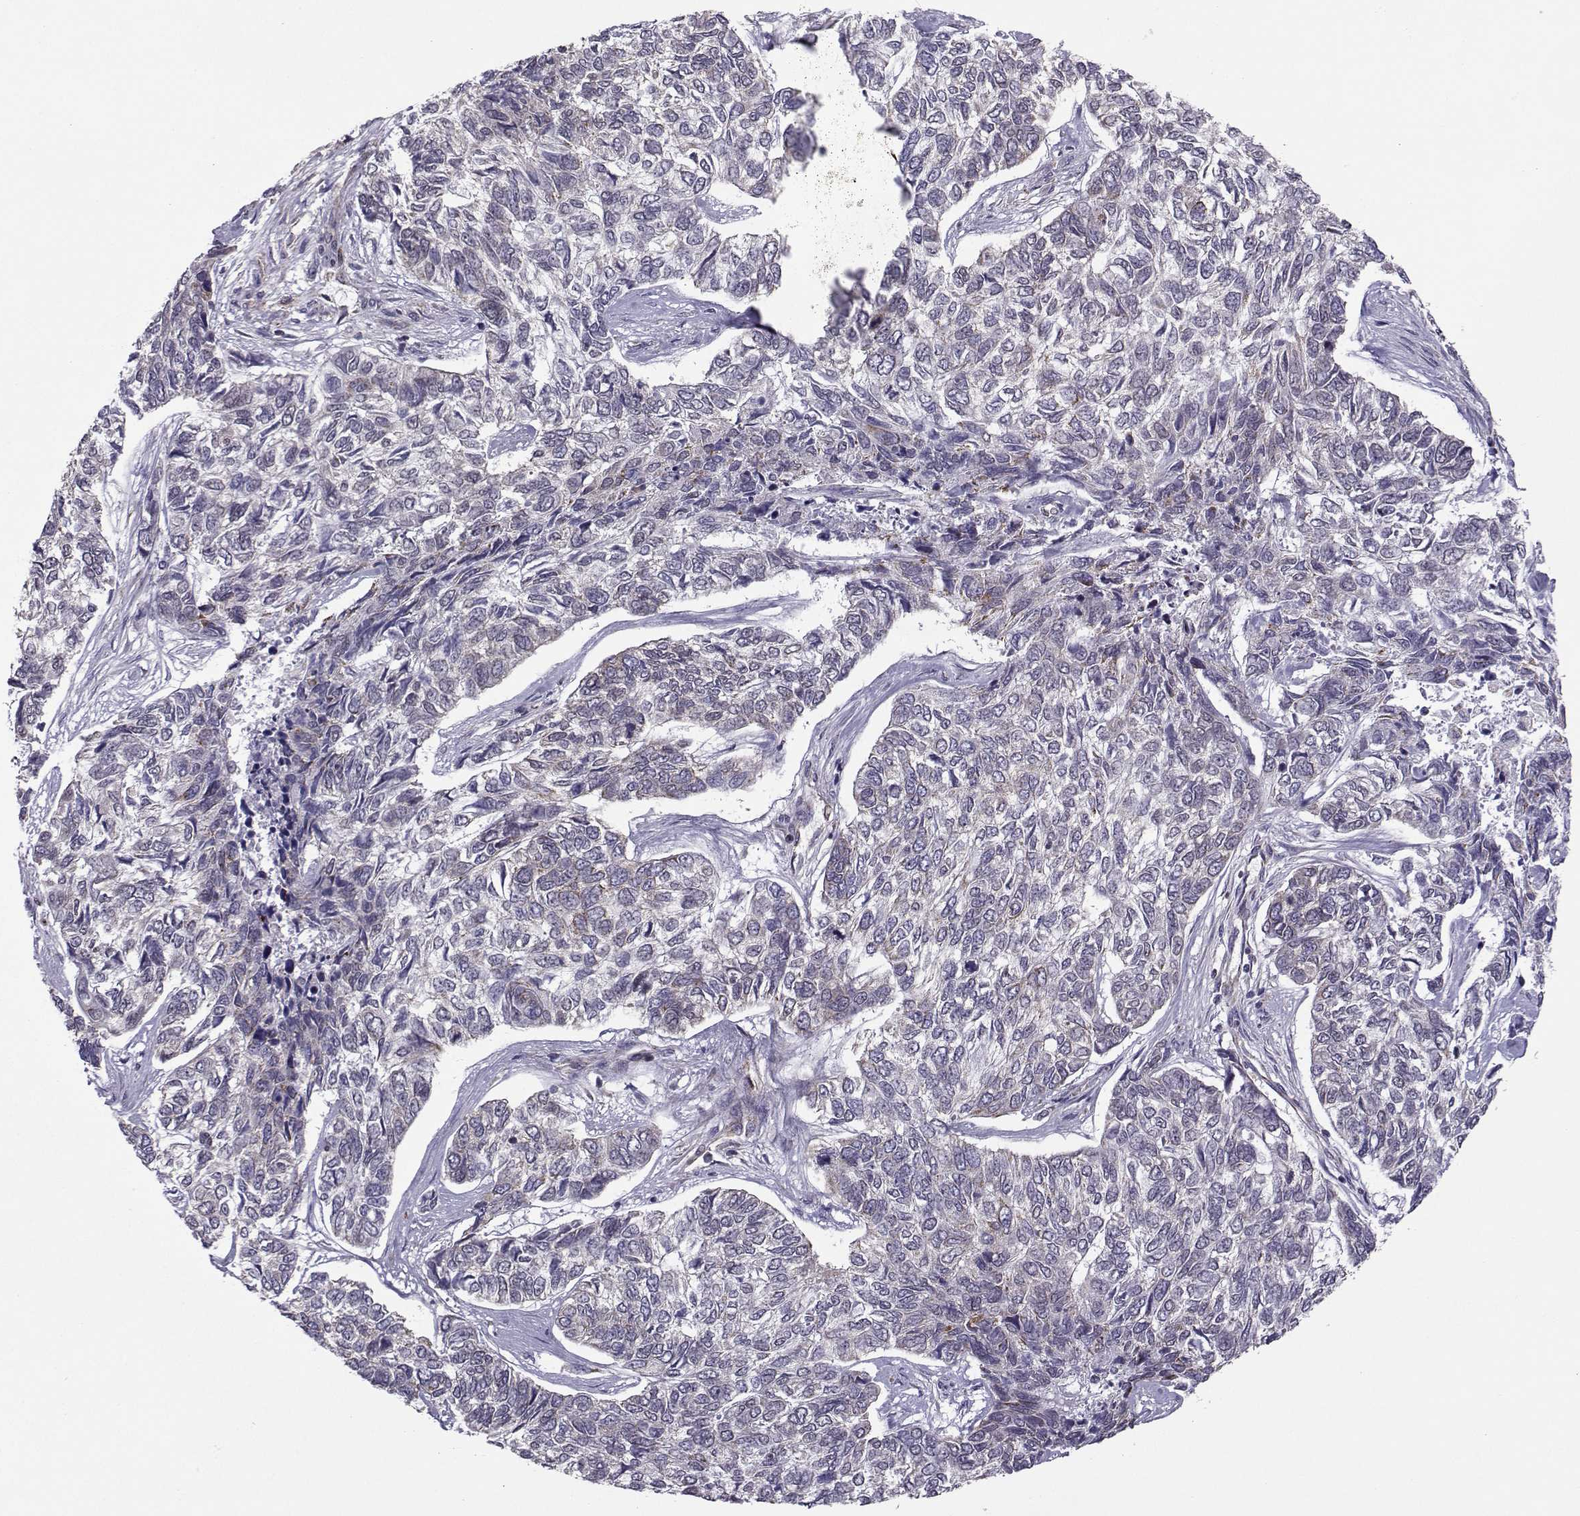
{"staining": {"intensity": "negative", "quantity": "none", "location": "none"}, "tissue": "skin cancer", "cell_type": "Tumor cells", "image_type": "cancer", "snomed": [{"axis": "morphology", "description": "Basal cell carcinoma"}, {"axis": "topography", "description": "Skin"}], "caption": "Skin cancer was stained to show a protein in brown. There is no significant expression in tumor cells.", "gene": "NECAB3", "patient": {"sex": "female", "age": 65}}